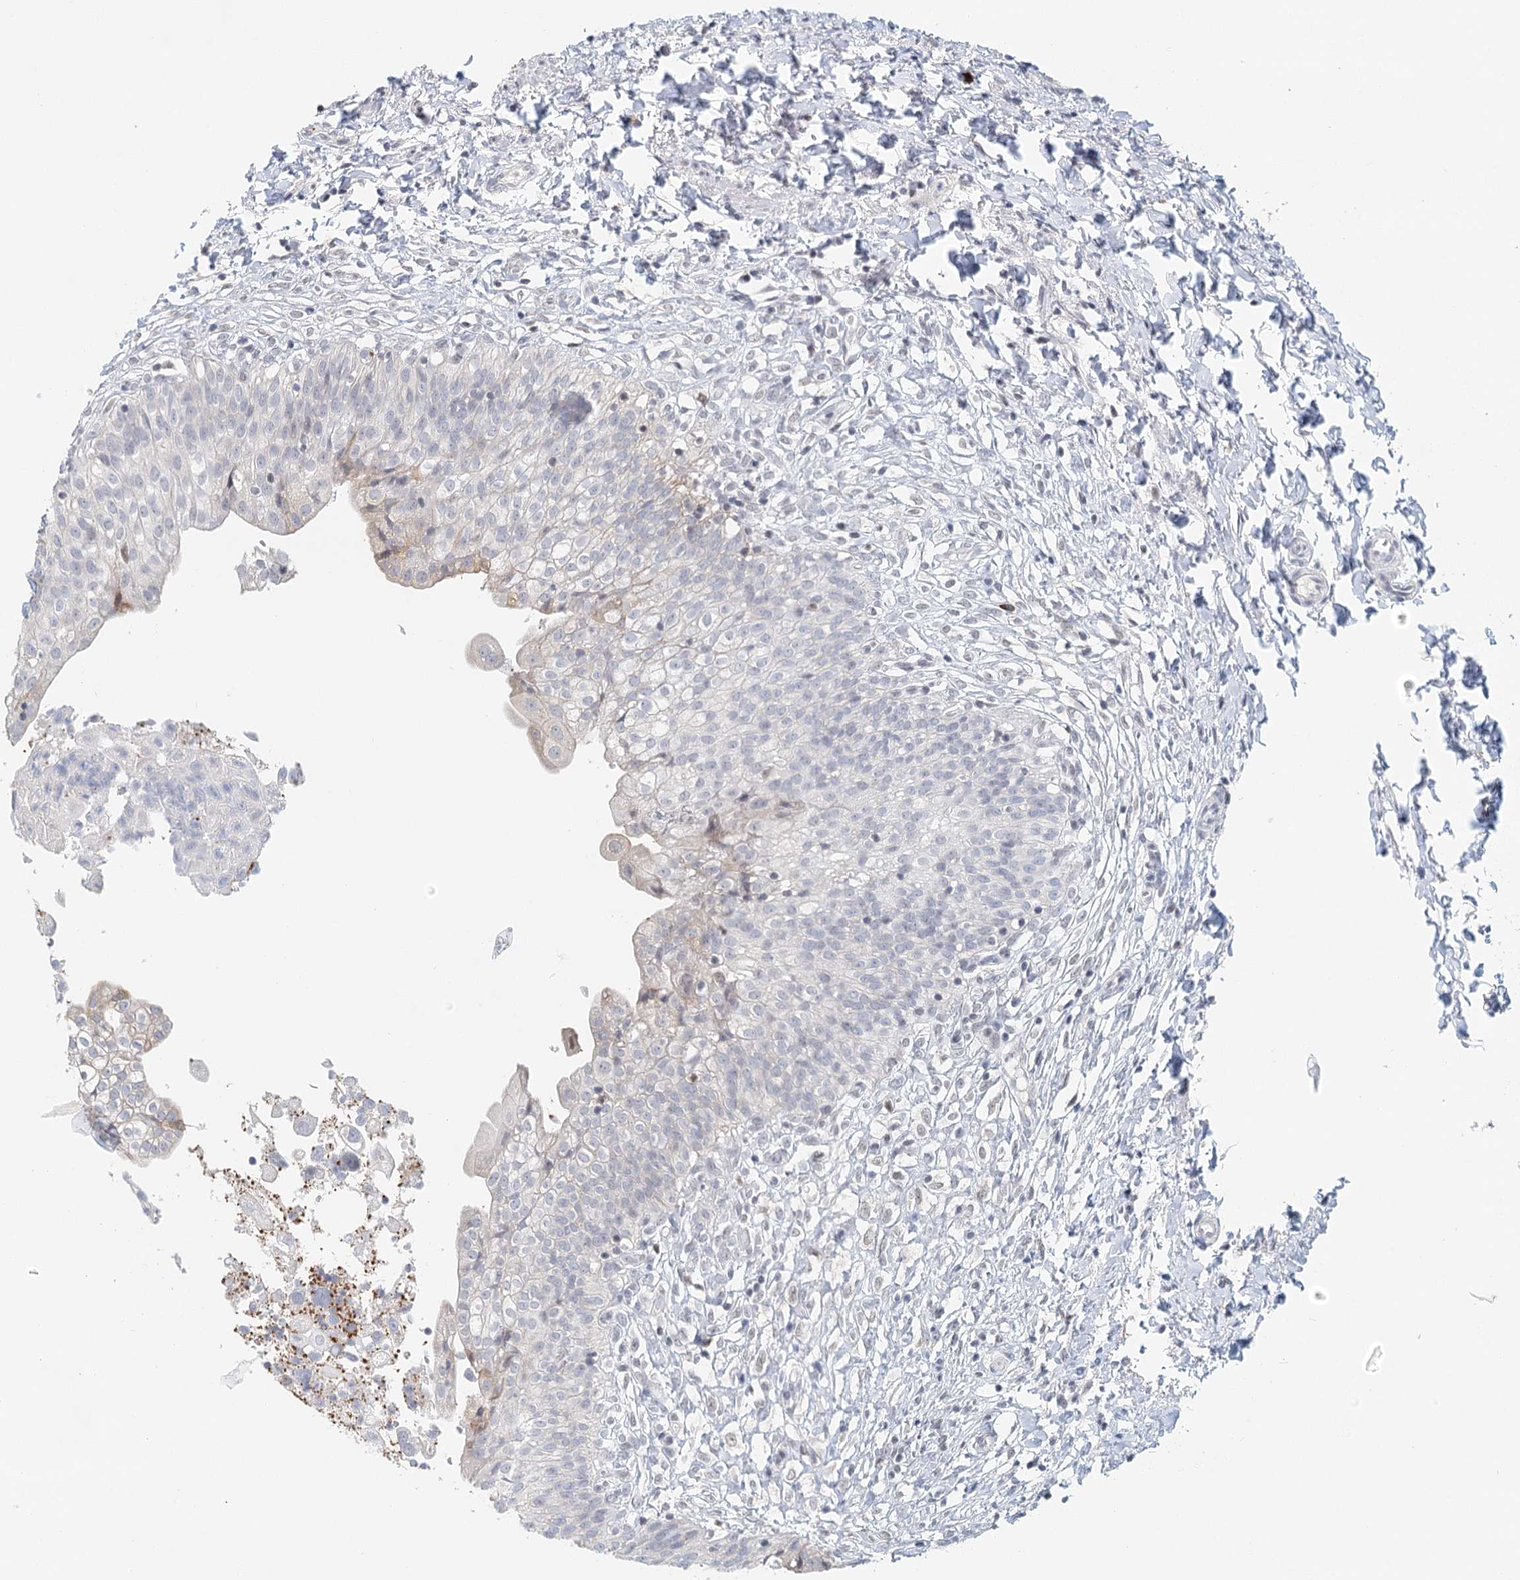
{"staining": {"intensity": "weak", "quantity": "25%-75%", "location": "cytoplasmic/membranous"}, "tissue": "urinary bladder", "cell_type": "Urothelial cells", "image_type": "normal", "snomed": [{"axis": "morphology", "description": "Normal tissue, NOS"}, {"axis": "topography", "description": "Urinary bladder"}], "caption": "IHC of unremarkable urinary bladder exhibits low levels of weak cytoplasmic/membranous positivity in about 25%-75% of urothelial cells.", "gene": "BNIP5", "patient": {"sex": "male", "age": 55}}